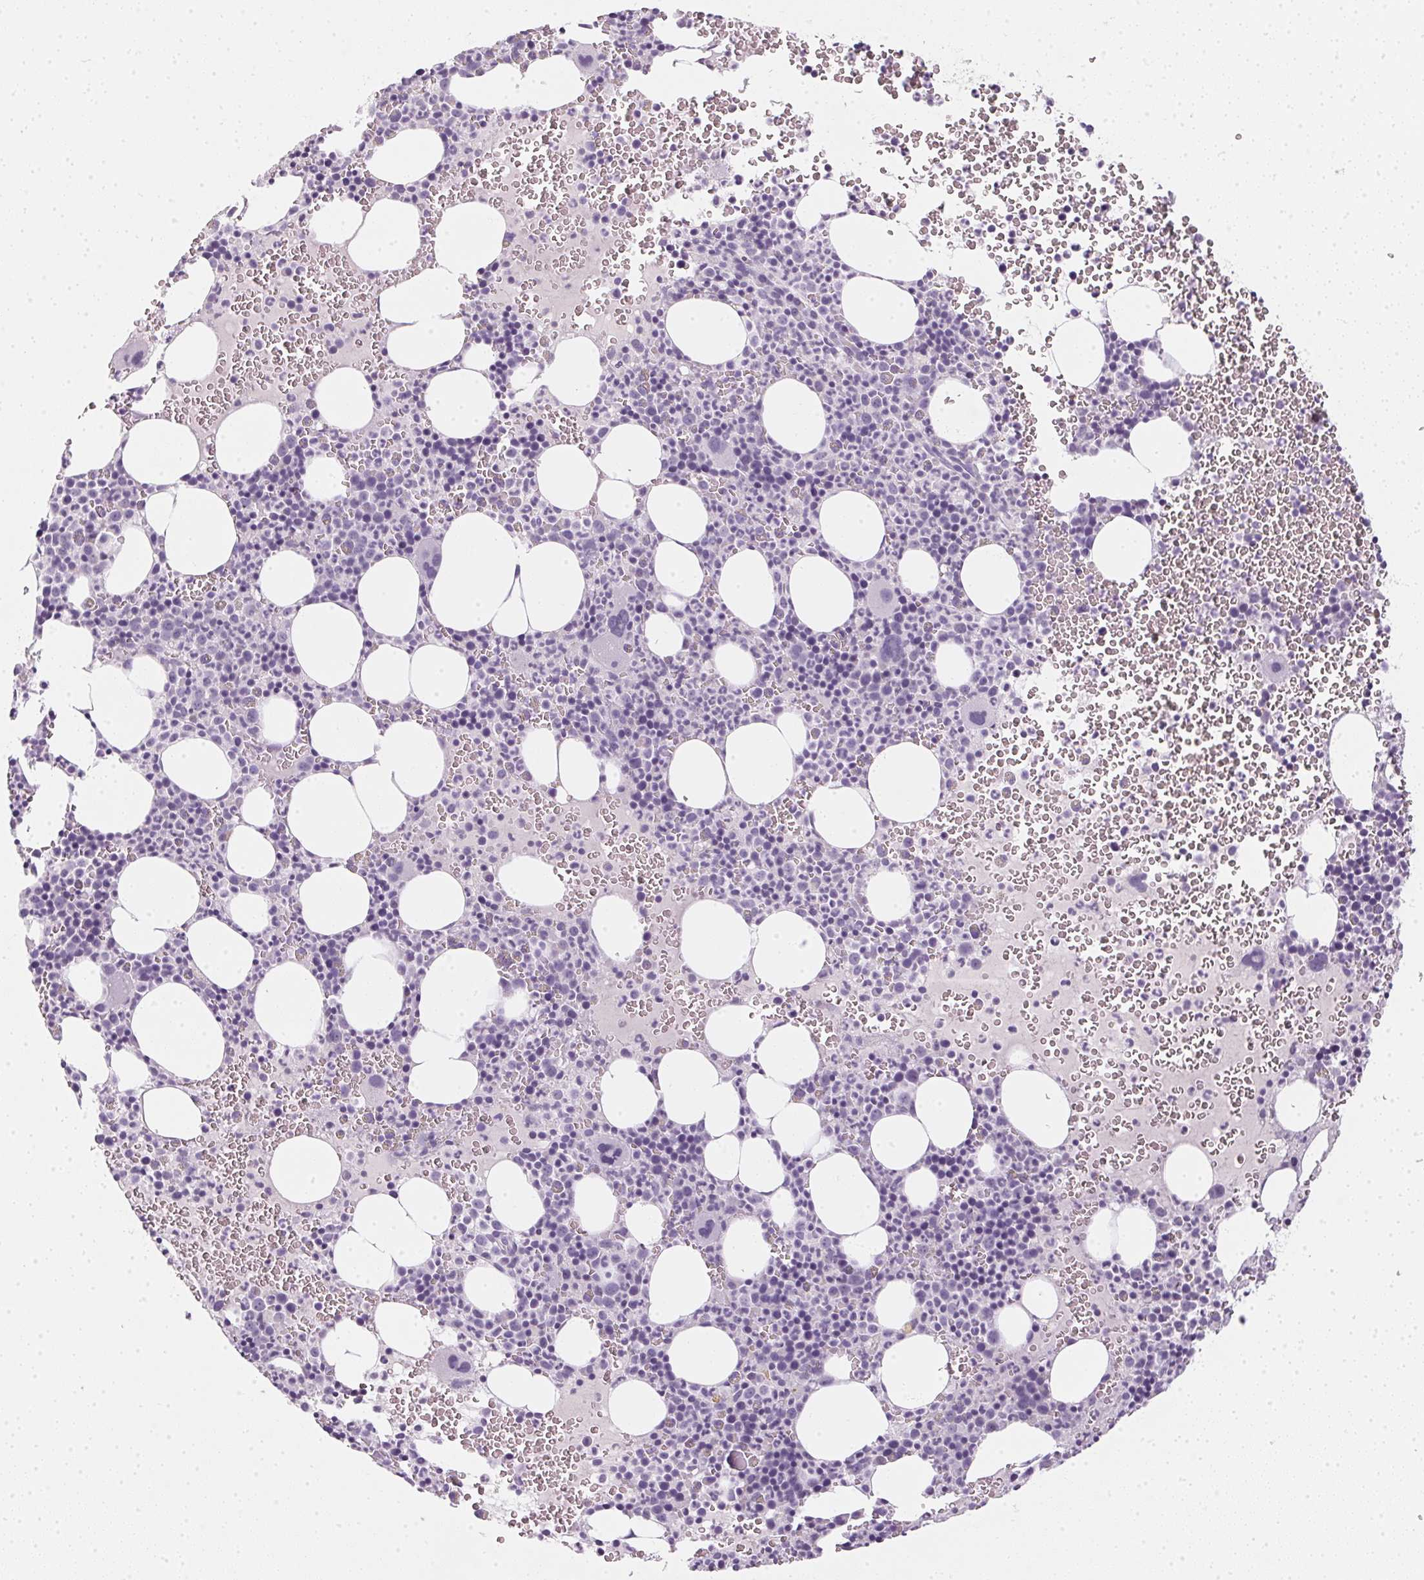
{"staining": {"intensity": "negative", "quantity": "none", "location": "none"}, "tissue": "bone marrow", "cell_type": "Hematopoietic cells", "image_type": "normal", "snomed": [{"axis": "morphology", "description": "Normal tissue, NOS"}, {"axis": "topography", "description": "Bone marrow"}], "caption": "Immunohistochemistry (IHC) photomicrograph of benign human bone marrow stained for a protein (brown), which displays no positivity in hematopoietic cells.", "gene": "TMEM72", "patient": {"sex": "male", "age": 63}}